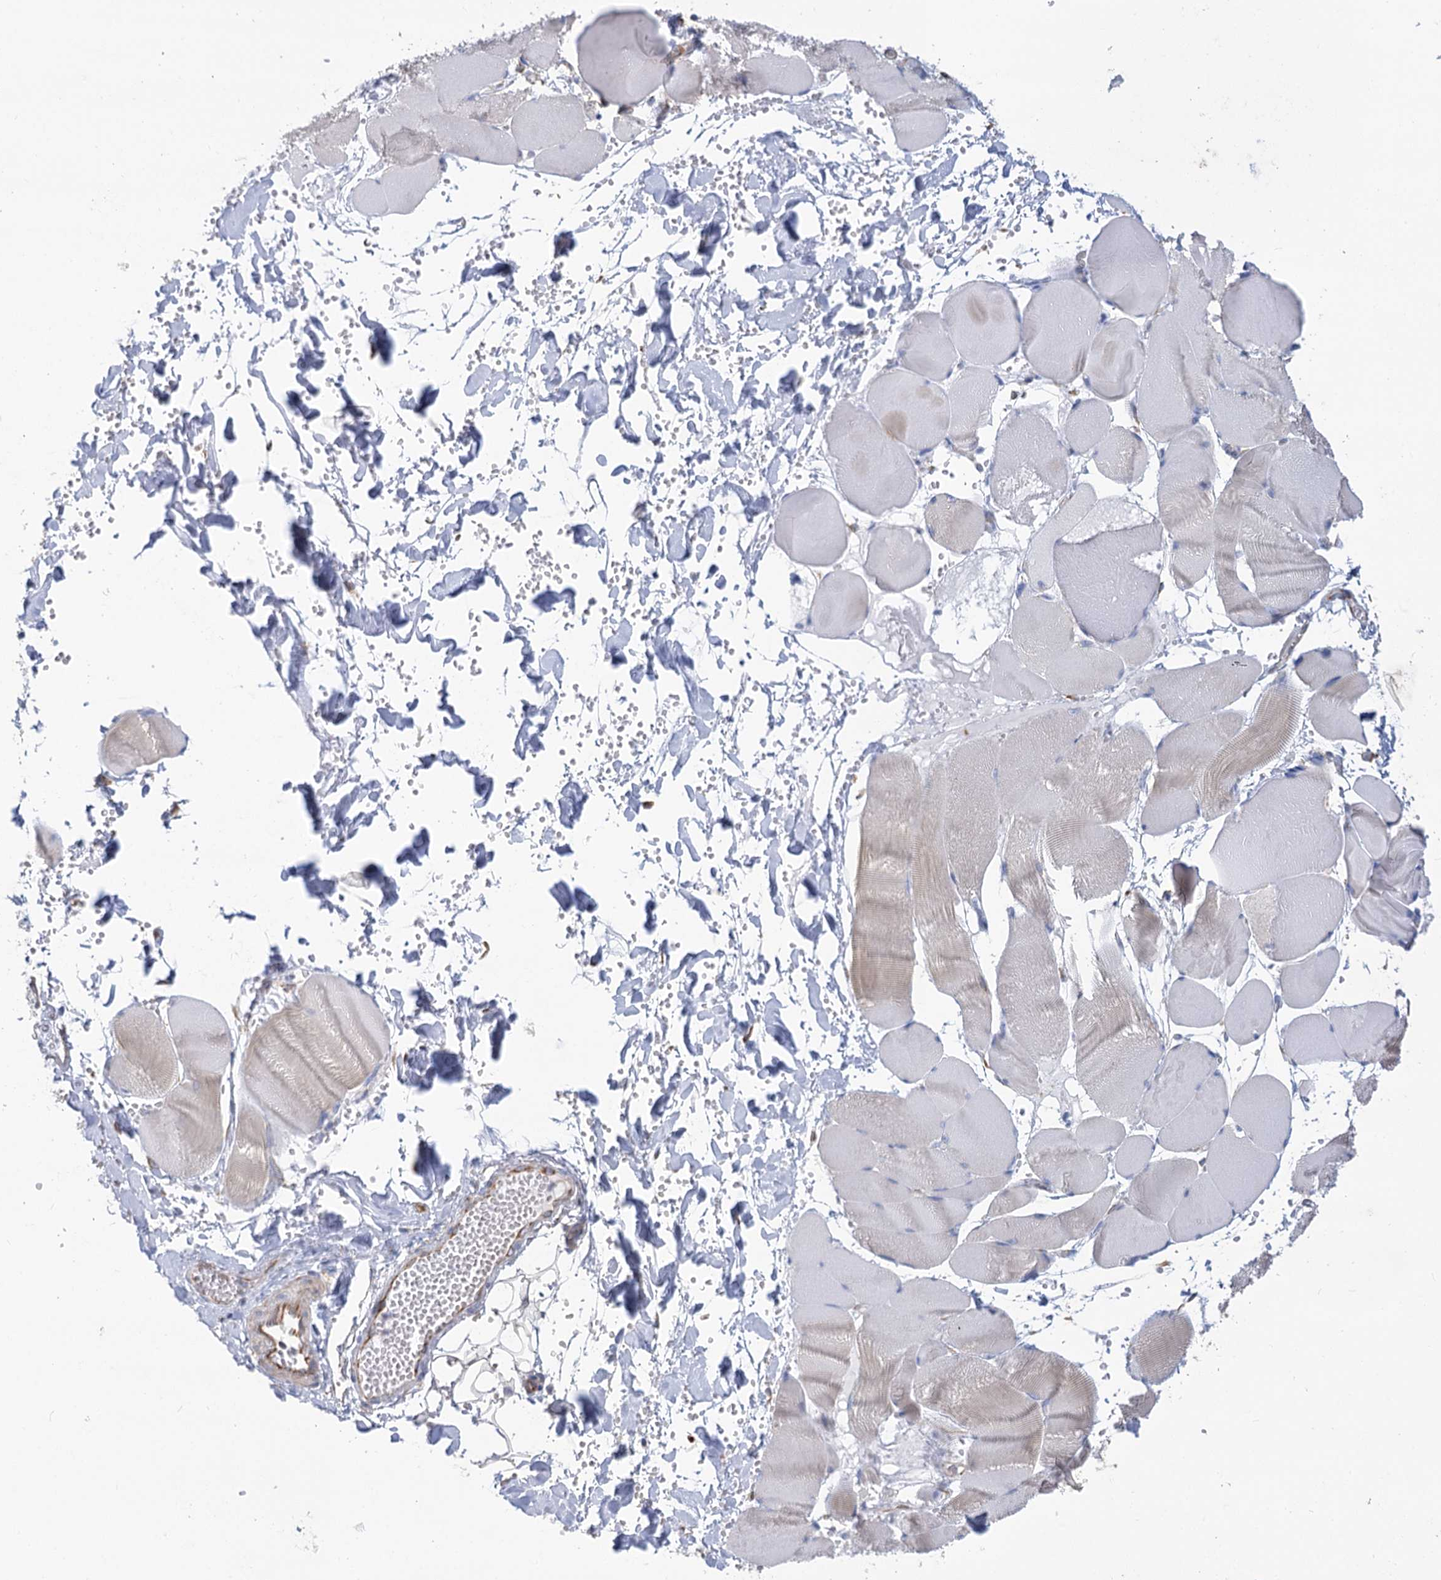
{"staining": {"intensity": "negative", "quantity": "none", "location": "none"}, "tissue": "adipose tissue", "cell_type": "Adipocytes", "image_type": "normal", "snomed": [{"axis": "morphology", "description": "Normal tissue, NOS"}, {"axis": "topography", "description": "Skeletal muscle"}, {"axis": "topography", "description": "Peripheral nerve tissue"}], "caption": "DAB immunohistochemical staining of benign adipose tissue demonstrates no significant positivity in adipocytes. (DAB (3,3'-diaminobenzidine) IHC, high magnification).", "gene": "DHTKD1", "patient": {"sex": "female", "age": 55}}